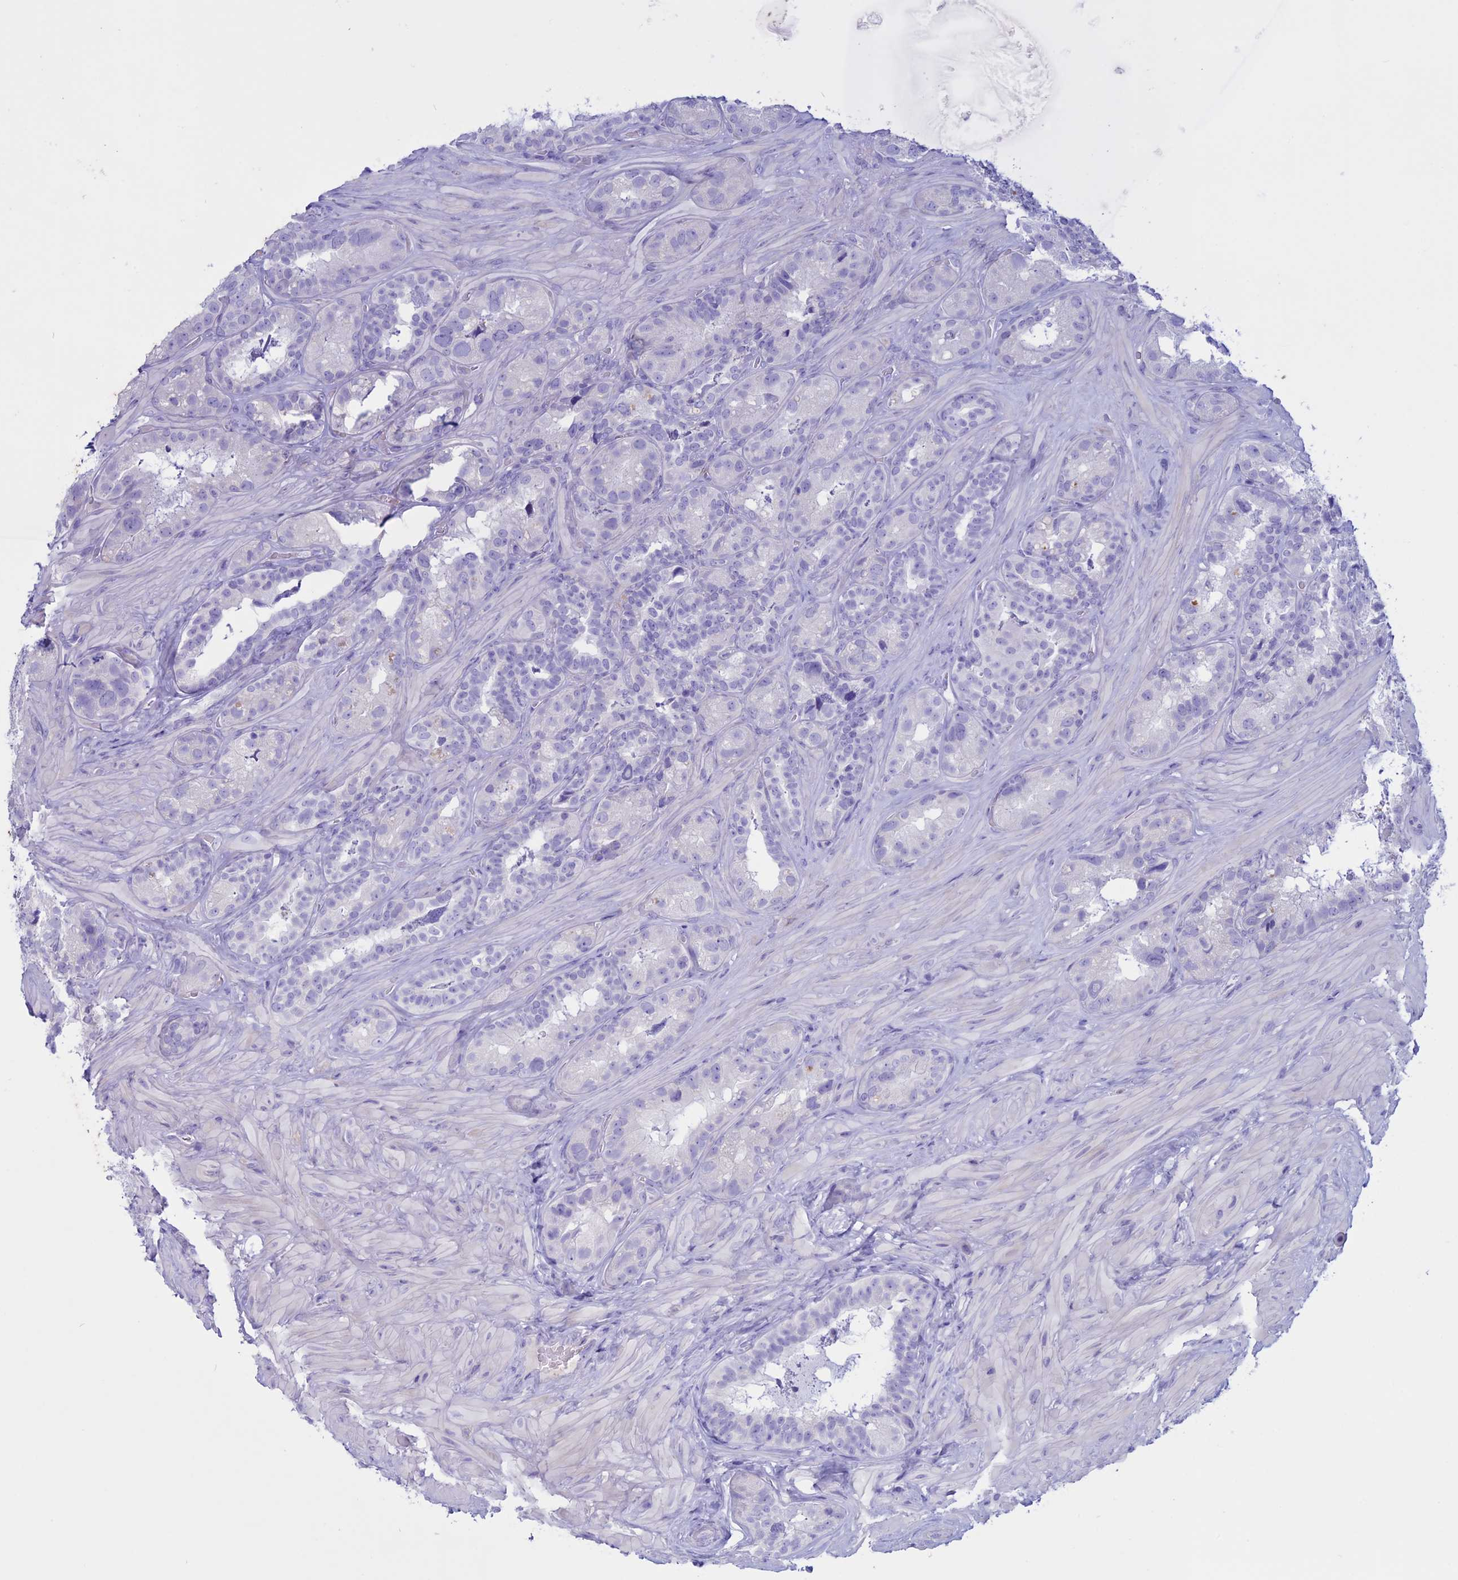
{"staining": {"intensity": "negative", "quantity": "none", "location": "none"}, "tissue": "seminal vesicle", "cell_type": "Glandular cells", "image_type": "normal", "snomed": [{"axis": "morphology", "description": "Normal tissue, NOS"}, {"axis": "topography", "description": "Seminal veicle"}, {"axis": "topography", "description": "Peripheral nerve tissue"}], "caption": "IHC of normal human seminal vesicle exhibits no expression in glandular cells.", "gene": "CLEC2L", "patient": {"sex": "male", "age": 67}}